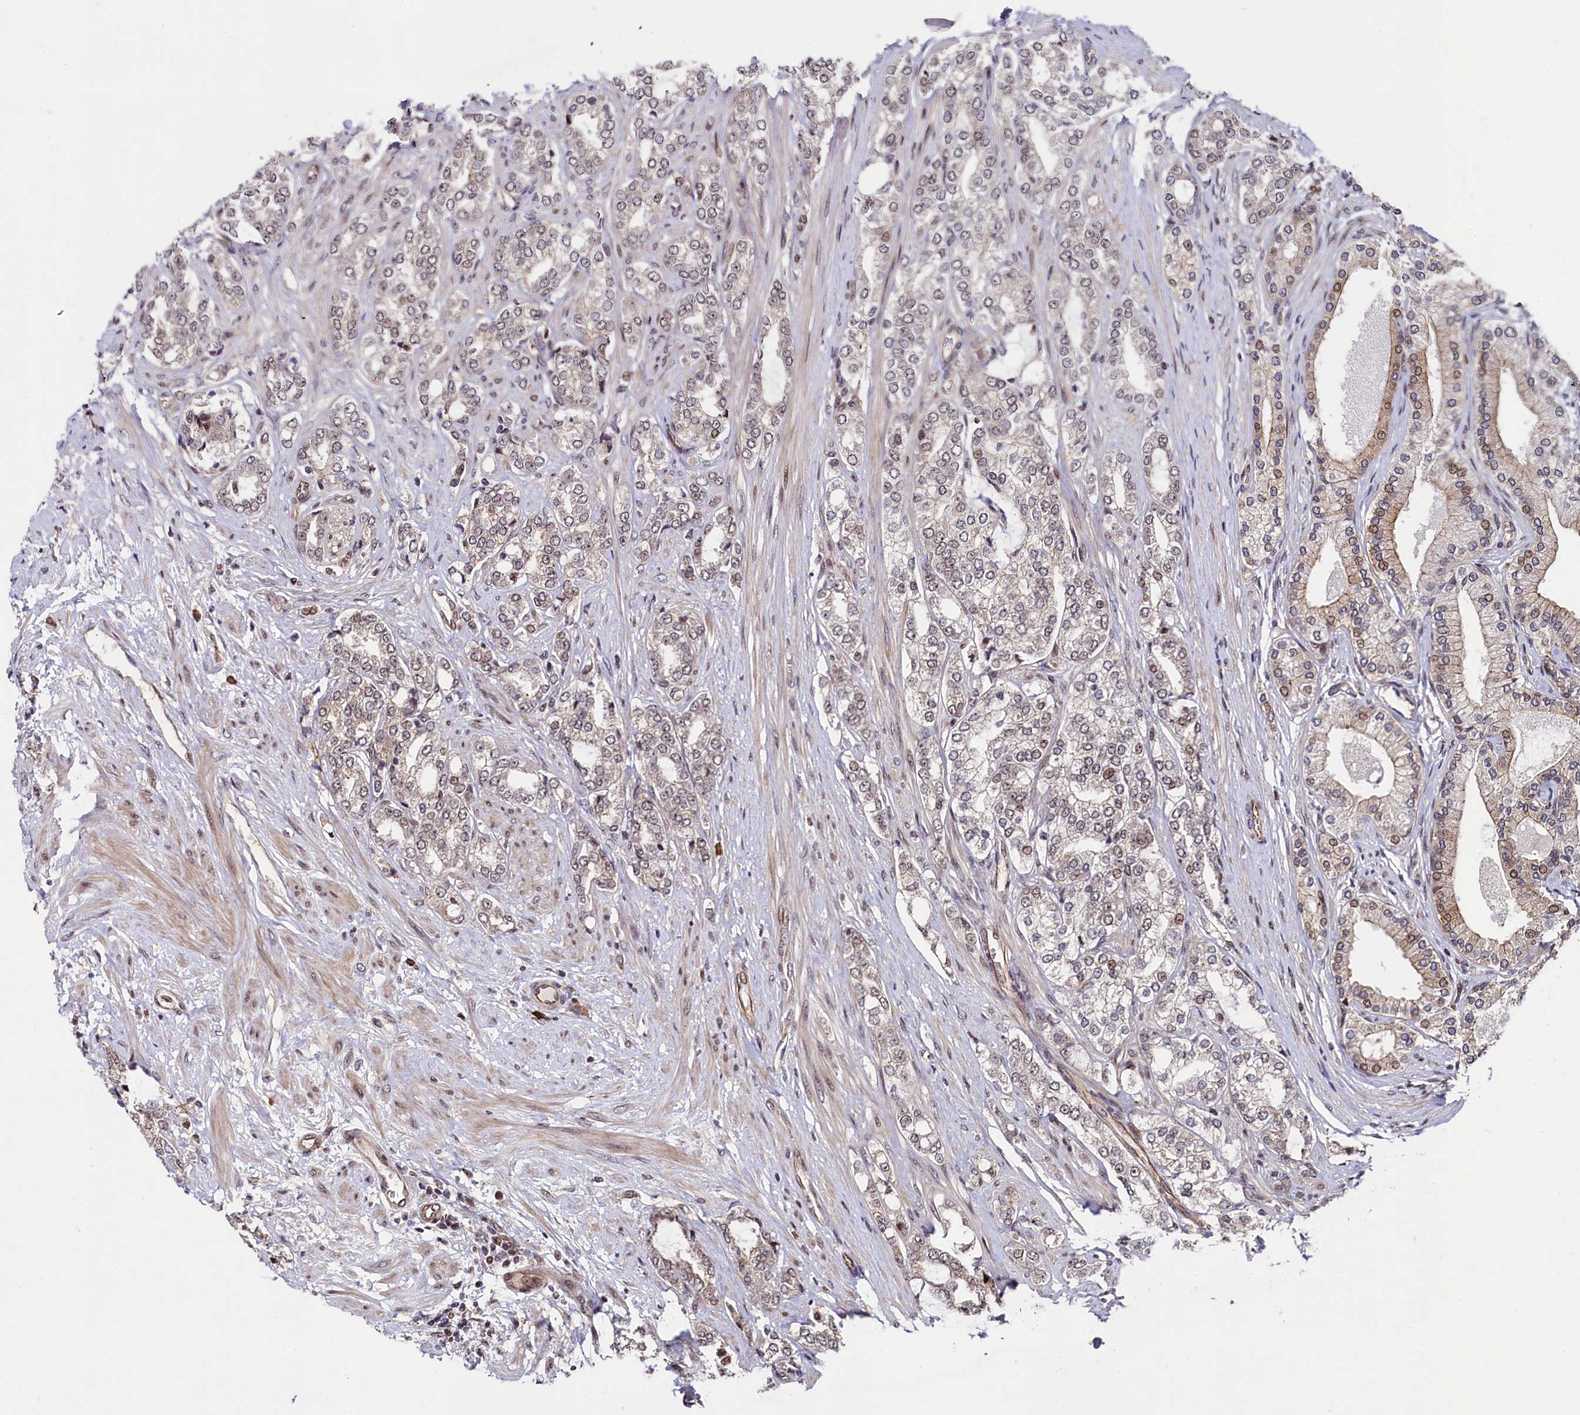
{"staining": {"intensity": "weak", "quantity": "25%-75%", "location": "cytoplasmic/membranous,nuclear"}, "tissue": "prostate cancer", "cell_type": "Tumor cells", "image_type": "cancer", "snomed": [{"axis": "morphology", "description": "Adenocarcinoma, High grade"}, {"axis": "topography", "description": "Prostate"}], "caption": "The photomicrograph shows staining of high-grade adenocarcinoma (prostate), revealing weak cytoplasmic/membranous and nuclear protein staining (brown color) within tumor cells.", "gene": "LEO1", "patient": {"sex": "male", "age": 64}}